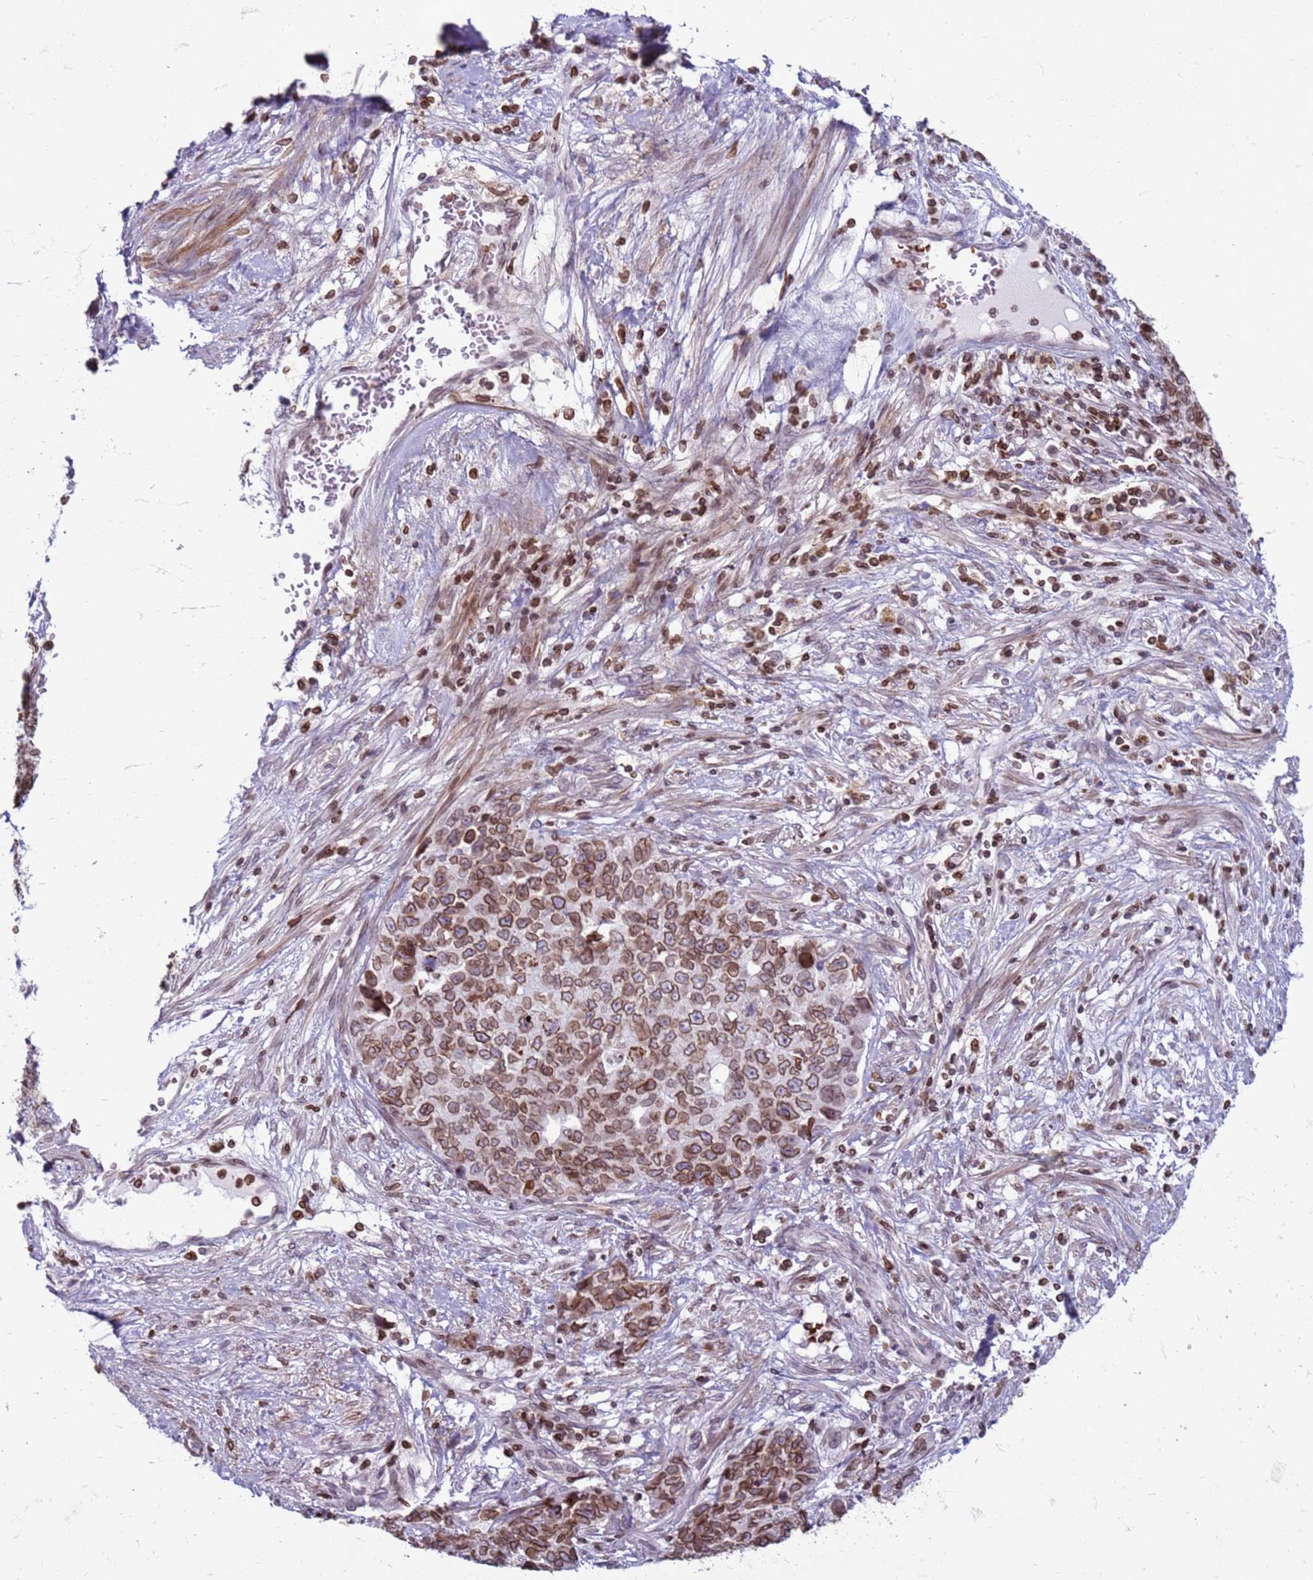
{"staining": {"intensity": "strong", "quantity": ">75%", "location": "cytoplasmic/membranous,nuclear"}, "tissue": "cervical cancer", "cell_type": "Tumor cells", "image_type": "cancer", "snomed": [{"axis": "morphology", "description": "Squamous cell carcinoma, NOS"}, {"axis": "topography", "description": "Cervix"}], "caption": "High-power microscopy captured an immunohistochemistry histopathology image of cervical cancer, revealing strong cytoplasmic/membranous and nuclear staining in about >75% of tumor cells.", "gene": "METTL25B", "patient": {"sex": "female", "age": 63}}